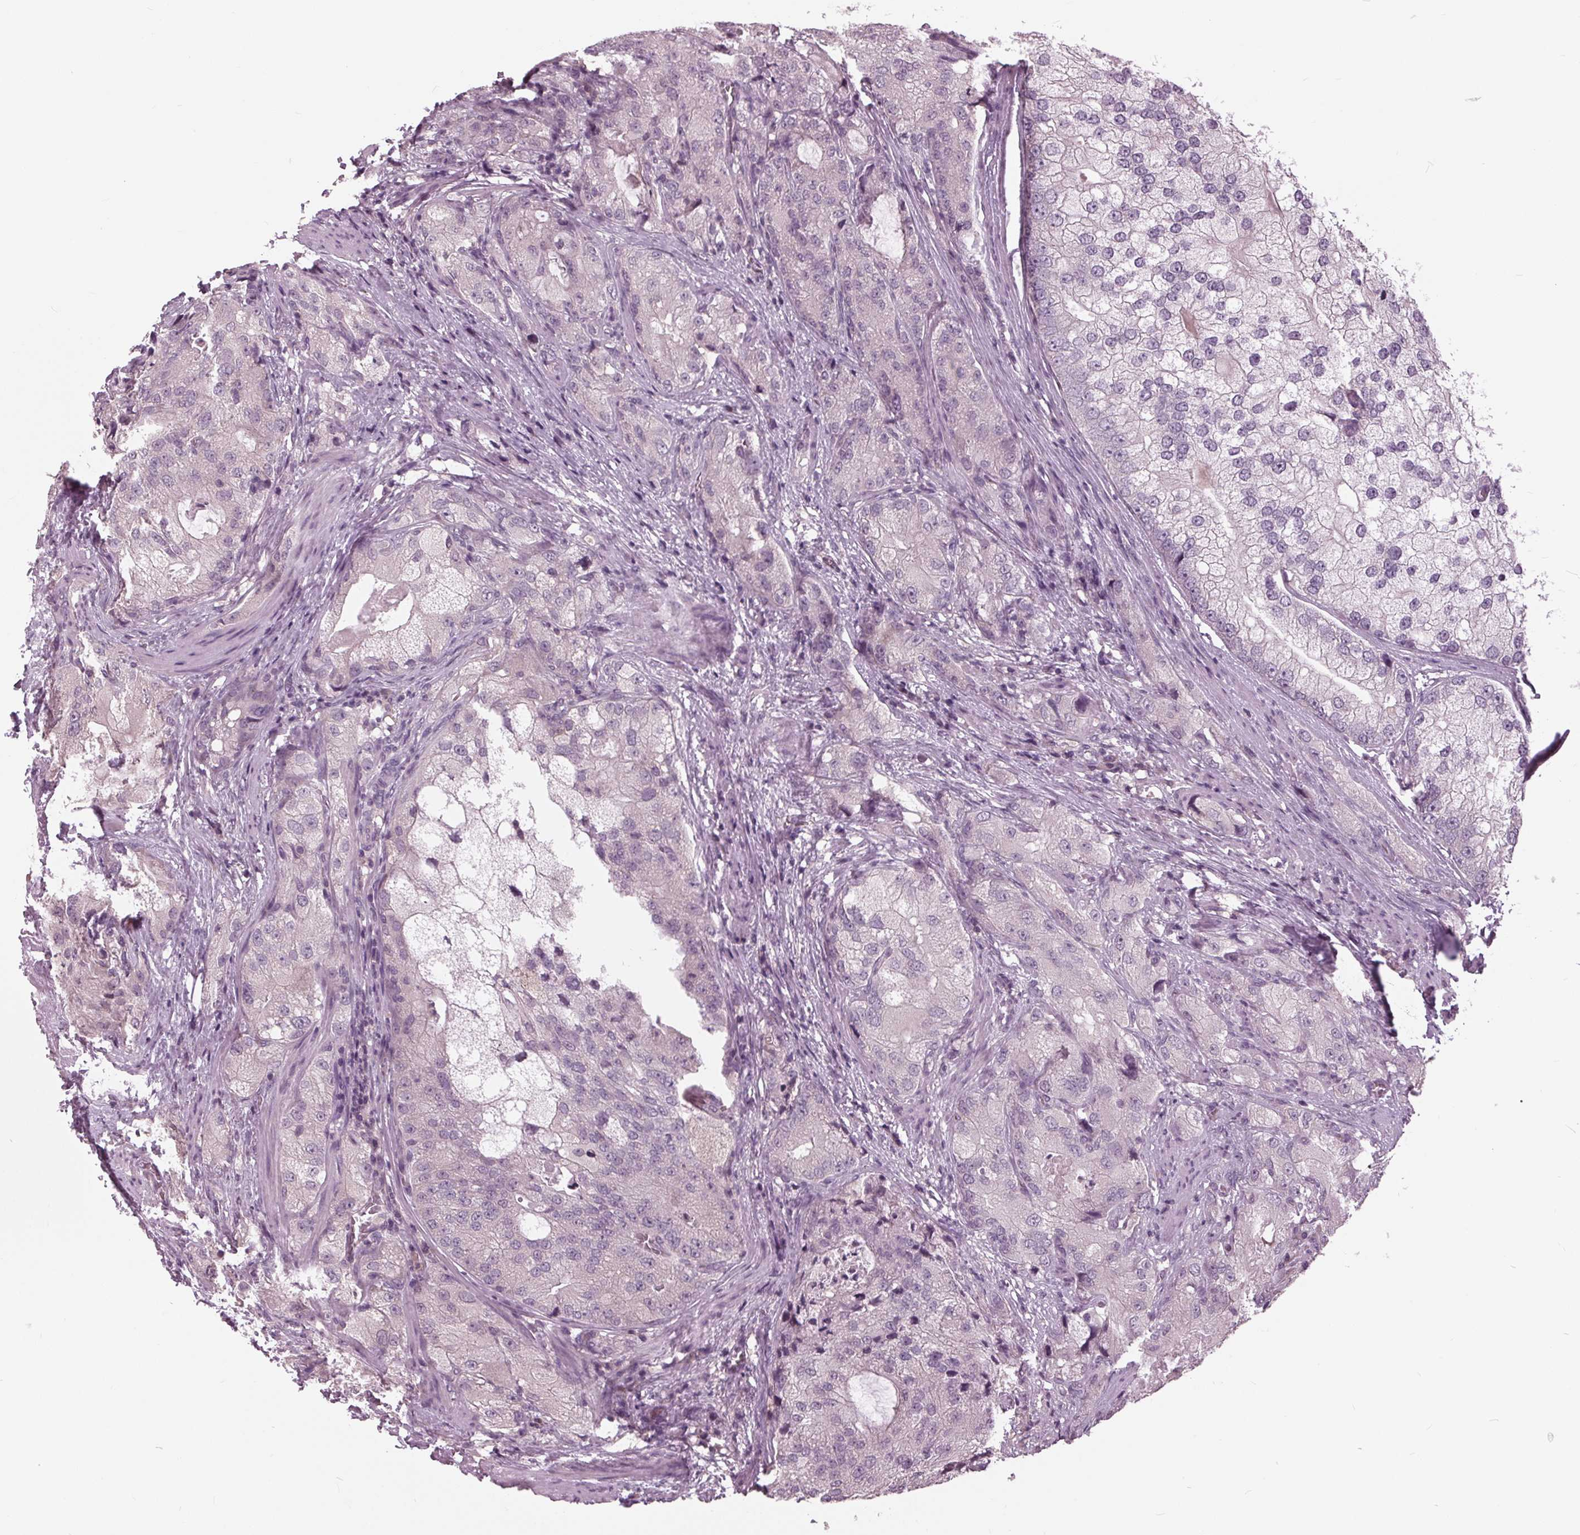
{"staining": {"intensity": "negative", "quantity": "none", "location": "none"}, "tissue": "prostate cancer", "cell_type": "Tumor cells", "image_type": "cancer", "snomed": [{"axis": "morphology", "description": "Adenocarcinoma, High grade"}, {"axis": "topography", "description": "Prostate"}], "caption": "DAB (3,3'-diaminobenzidine) immunohistochemical staining of human prostate cancer reveals no significant expression in tumor cells. Brightfield microscopy of IHC stained with DAB (3,3'-diaminobenzidine) (brown) and hematoxylin (blue), captured at high magnification.", "gene": "SIGLEC6", "patient": {"sex": "male", "age": 70}}